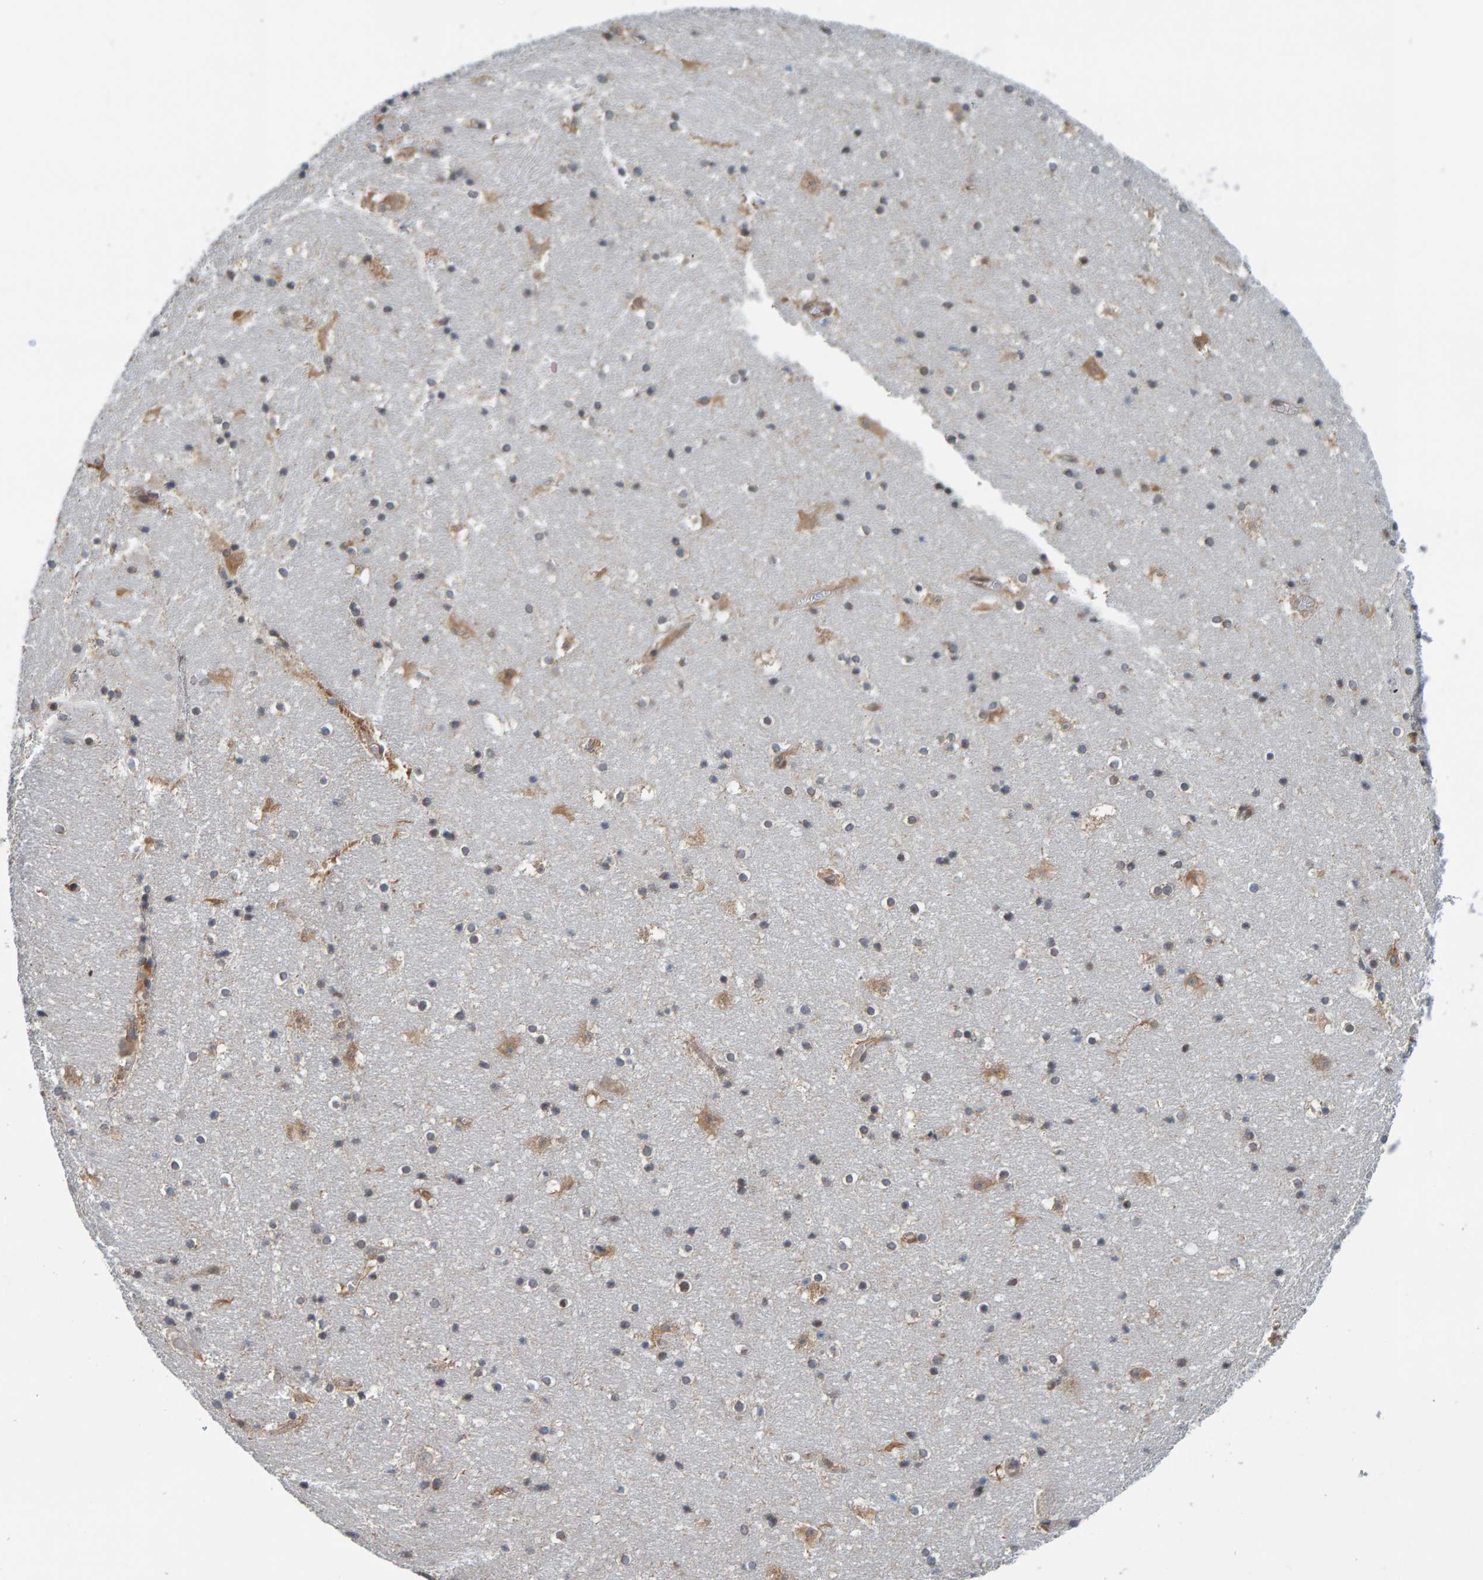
{"staining": {"intensity": "moderate", "quantity": "<25%", "location": "cytoplasmic/membranous,nuclear"}, "tissue": "hippocampus", "cell_type": "Glial cells", "image_type": "normal", "snomed": [{"axis": "morphology", "description": "Normal tissue, NOS"}, {"axis": "topography", "description": "Hippocampus"}], "caption": "Immunohistochemical staining of benign human hippocampus displays low levels of moderate cytoplasmic/membranous,nuclear staining in about <25% of glial cells. The staining was performed using DAB, with brown indicating positive protein expression. Nuclei are stained blue with hematoxylin.", "gene": "SCRN2", "patient": {"sex": "male", "age": 45}}